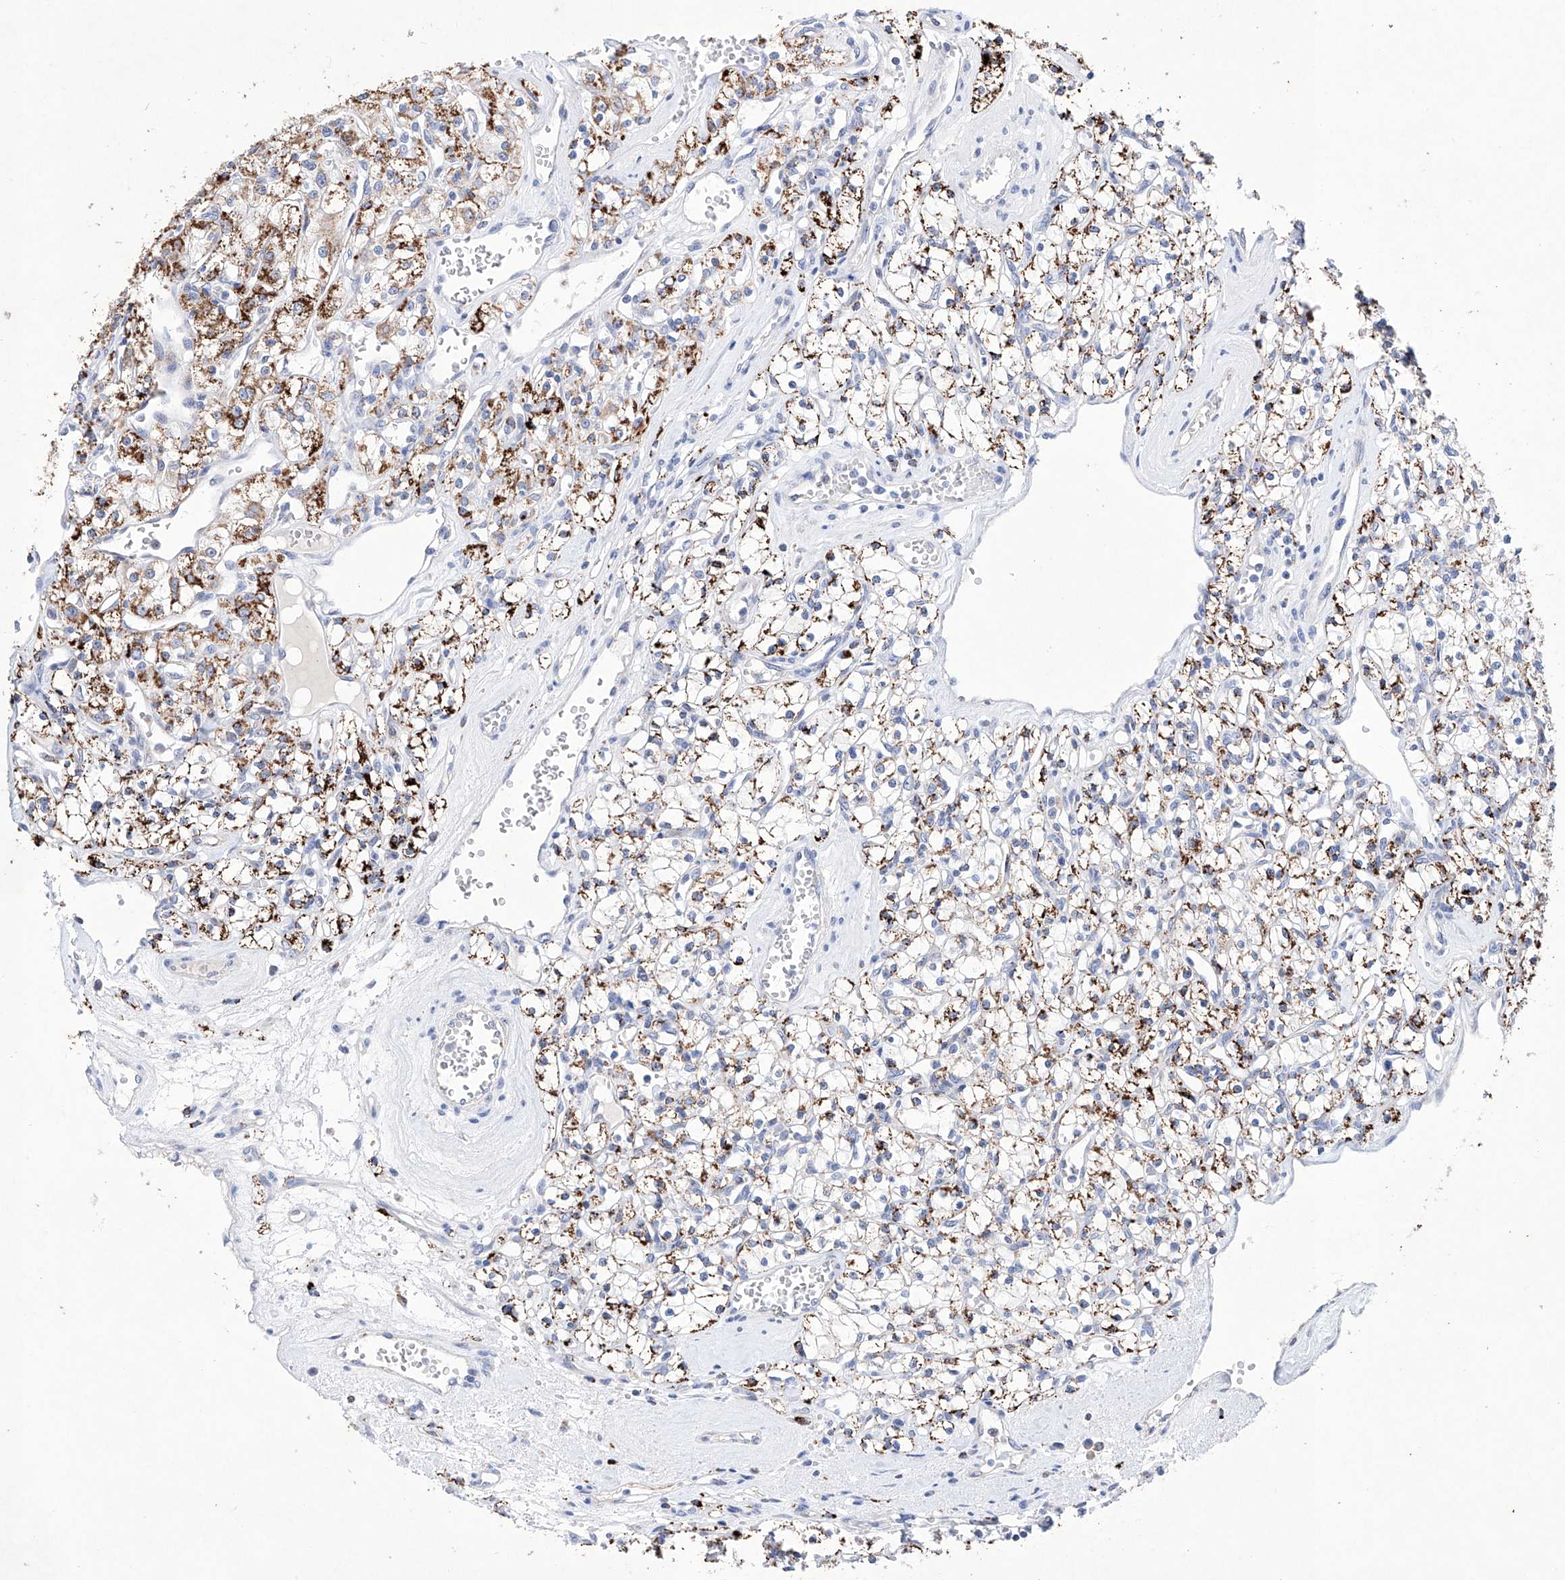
{"staining": {"intensity": "strong", "quantity": ">75%", "location": "cytoplasmic/membranous"}, "tissue": "renal cancer", "cell_type": "Tumor cells", "image_type": "cancer", "snomed": [{"axis": "morphology", "description": "Adenocarcinoma, NOS"}, {"axis": "topography", "description": "Kidney"}], "caption": "Immunohistochemical staining of renal cancer (adenocarcinoma) displays high levels of strong cytoplasmic/membranous protein expression in about >75% of tumor cells. The staining was performed using DAB (3,3'-diaminobenzidine) to visualize the protein expression in brown, while the nuclei were stained in blue with hematoxylin (Magnification: 20x).", "gene": "NRROS", "patient": {"sex": "female", "age": 59}}